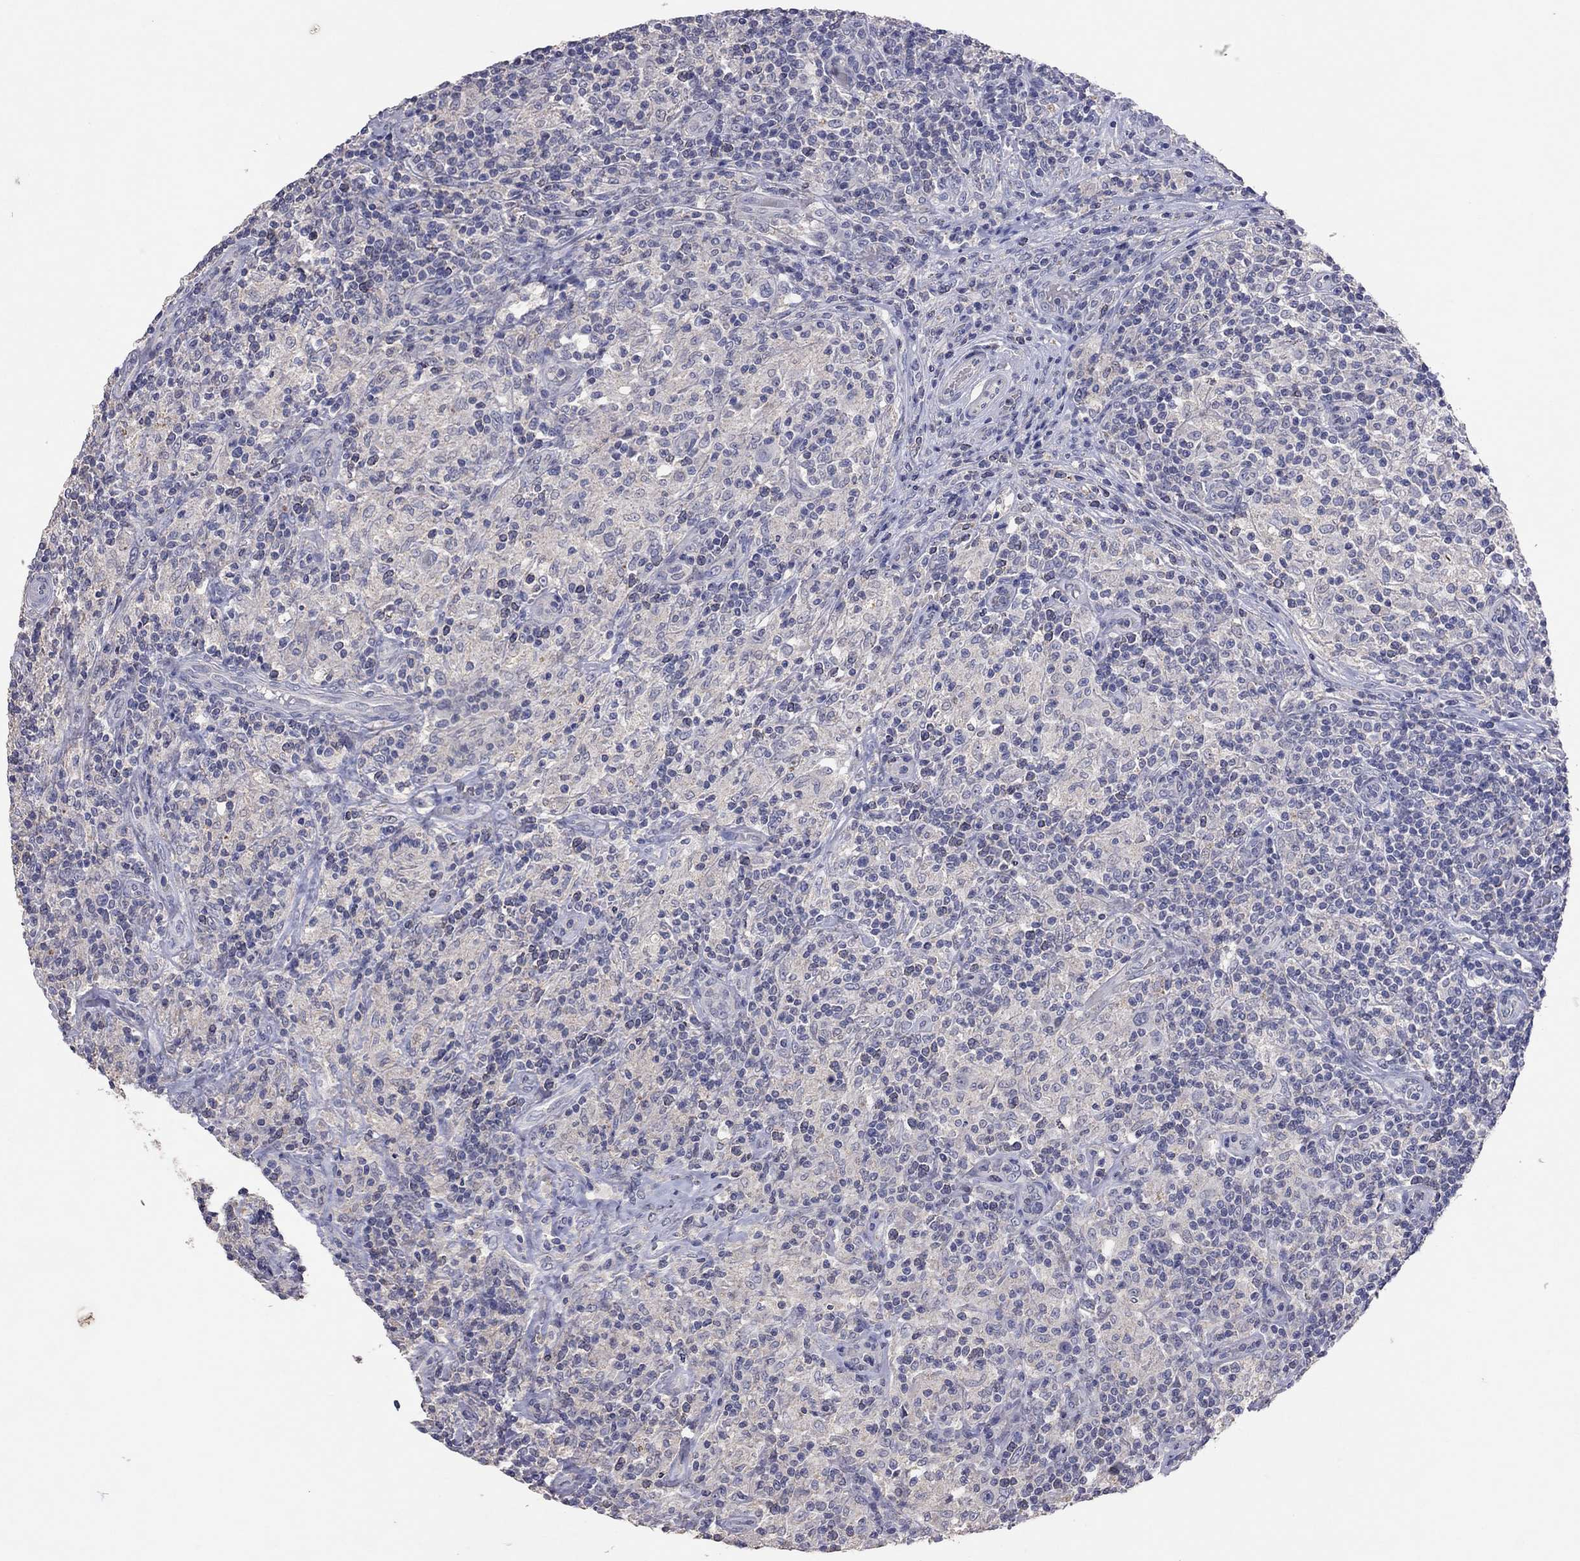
{"staining": {"intensity": "negative", "quantity": "none", "location": "none"}, "tissue": "lymphoma", "cell_type": "Tumor cells", "image_type": "cancer", "snomed": [{"axis": "morphology", "description": "Hodgkin's disease, NOS"}, {"axis": "topography", "description": "Lymph node"}], "caption": "IHC image of neoplastic tissue: human Hodgkin's disease stained with DAB (3,3'-diaminobenzidine) exhibits no significant protein expression in tumor cells.", "gene": "MMP13", "patient": {"sex": "male", "age": 70}}